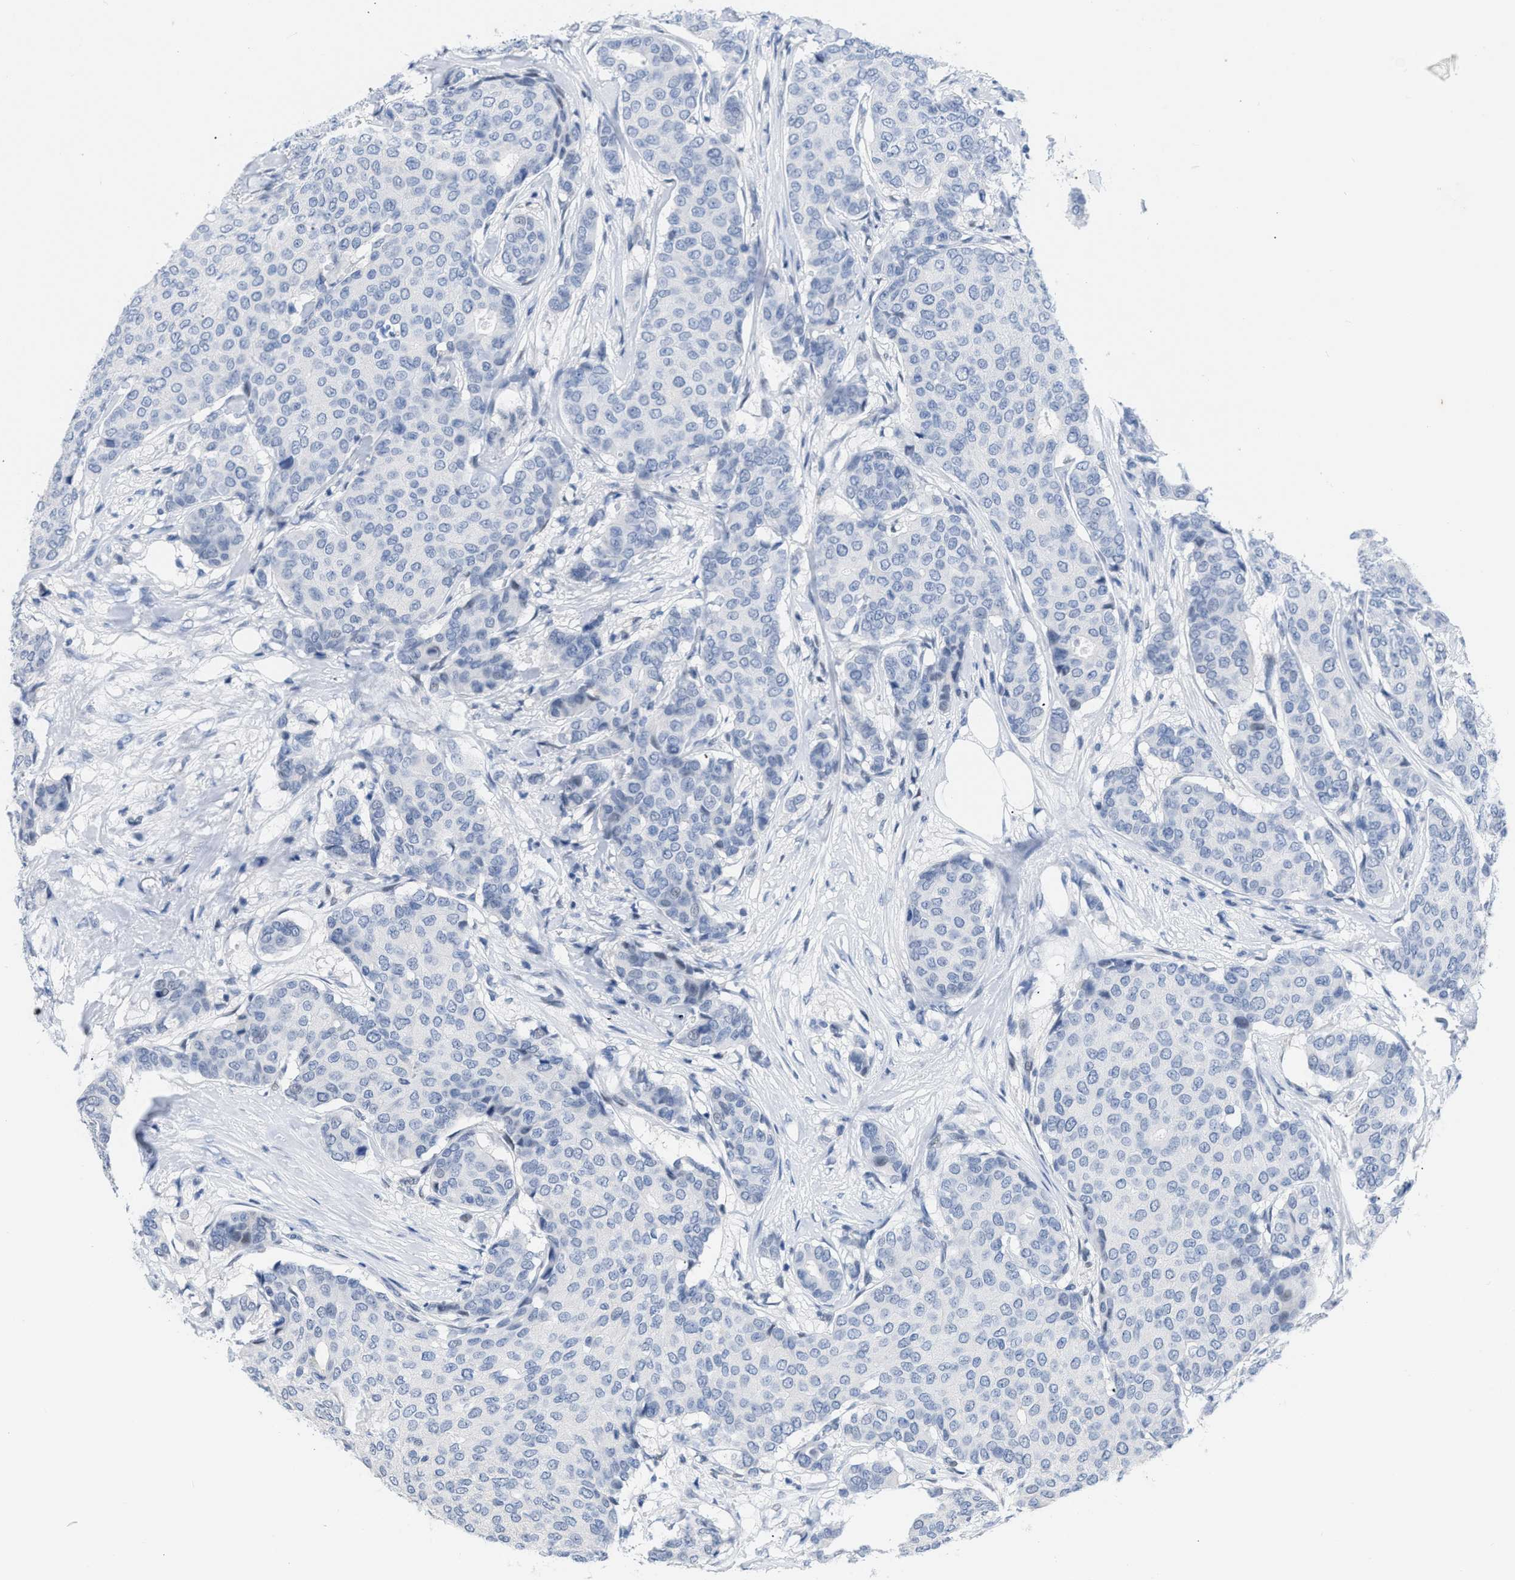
{"staining": {"intensity": "negative", "quantity": "none", "location": "none"}, "tissue": "breast cancer", "cell_type": "Tumor cells", "image_type": "cancer", "snomed": [{"axis": "morphology", "description": "Duct carcinoma"}, {"axis": "topography", "description": "Breast"}], "caption": "This is an immunohistochemistry histopathology image of breast cancer. There is no expression in tumor cells.", "gene": "BOLL", "patient": {"sex": "female", "age": 75}}